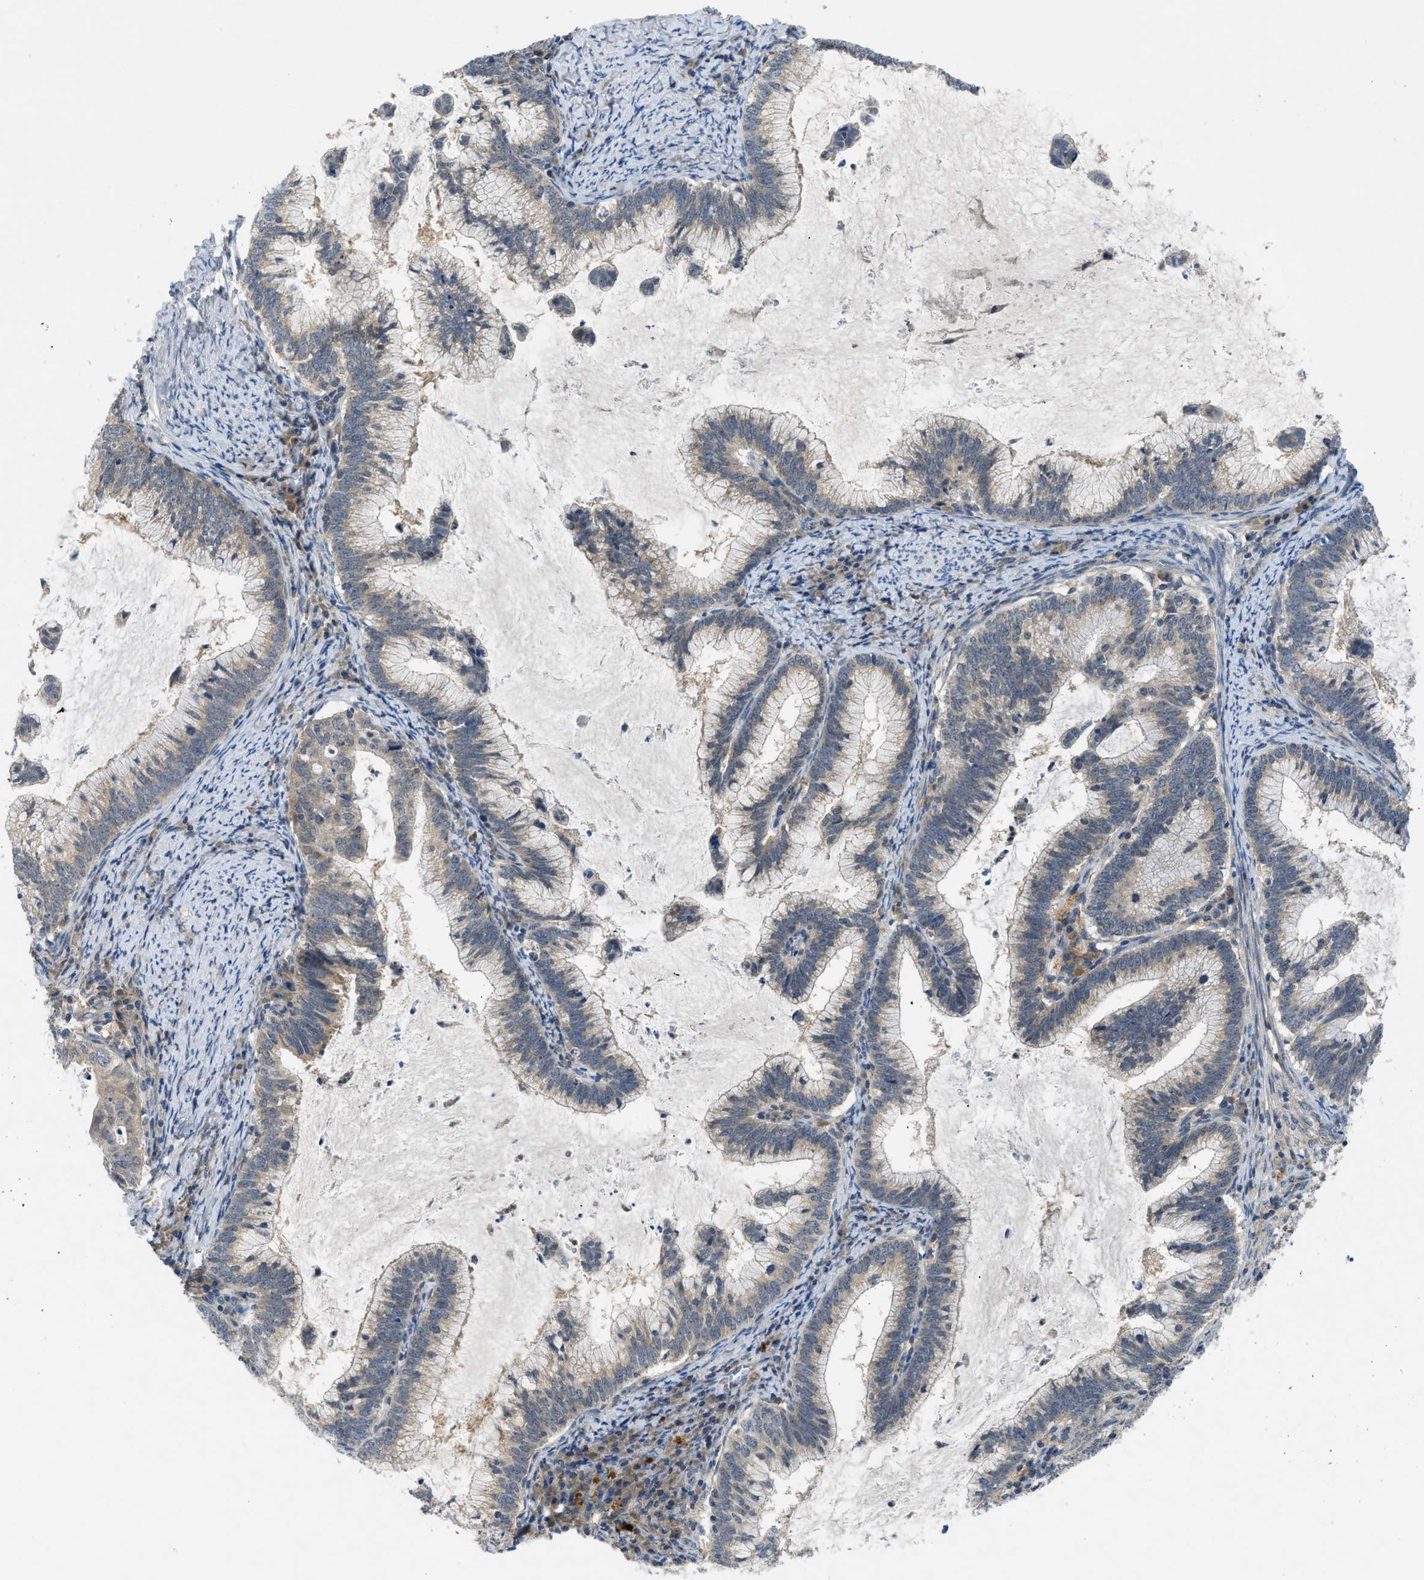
{"staining": {"intensity": "weak", "quantity": ">75%", "location": "cytoplasmic/membranous"}, "tissue": "cervical cancer", "cell_type": "Tumor cells", "image_type": "cancer", "snomed": [{"axis": "morphology", "description": "Adenocarcinoma, NOS"}, {"axis": "topography", "description": "Cervix"}], "caption": "DAB (3,3'-diaminobenzidine) immunohistochemical staining of human cervical adenocarcinoma demonstrates weak cytoplasmic/membranous protein expression in approximately >75% of tumor cells.", "gene": "PDE7A", "patient": {"sex": "female", "age": 36}}